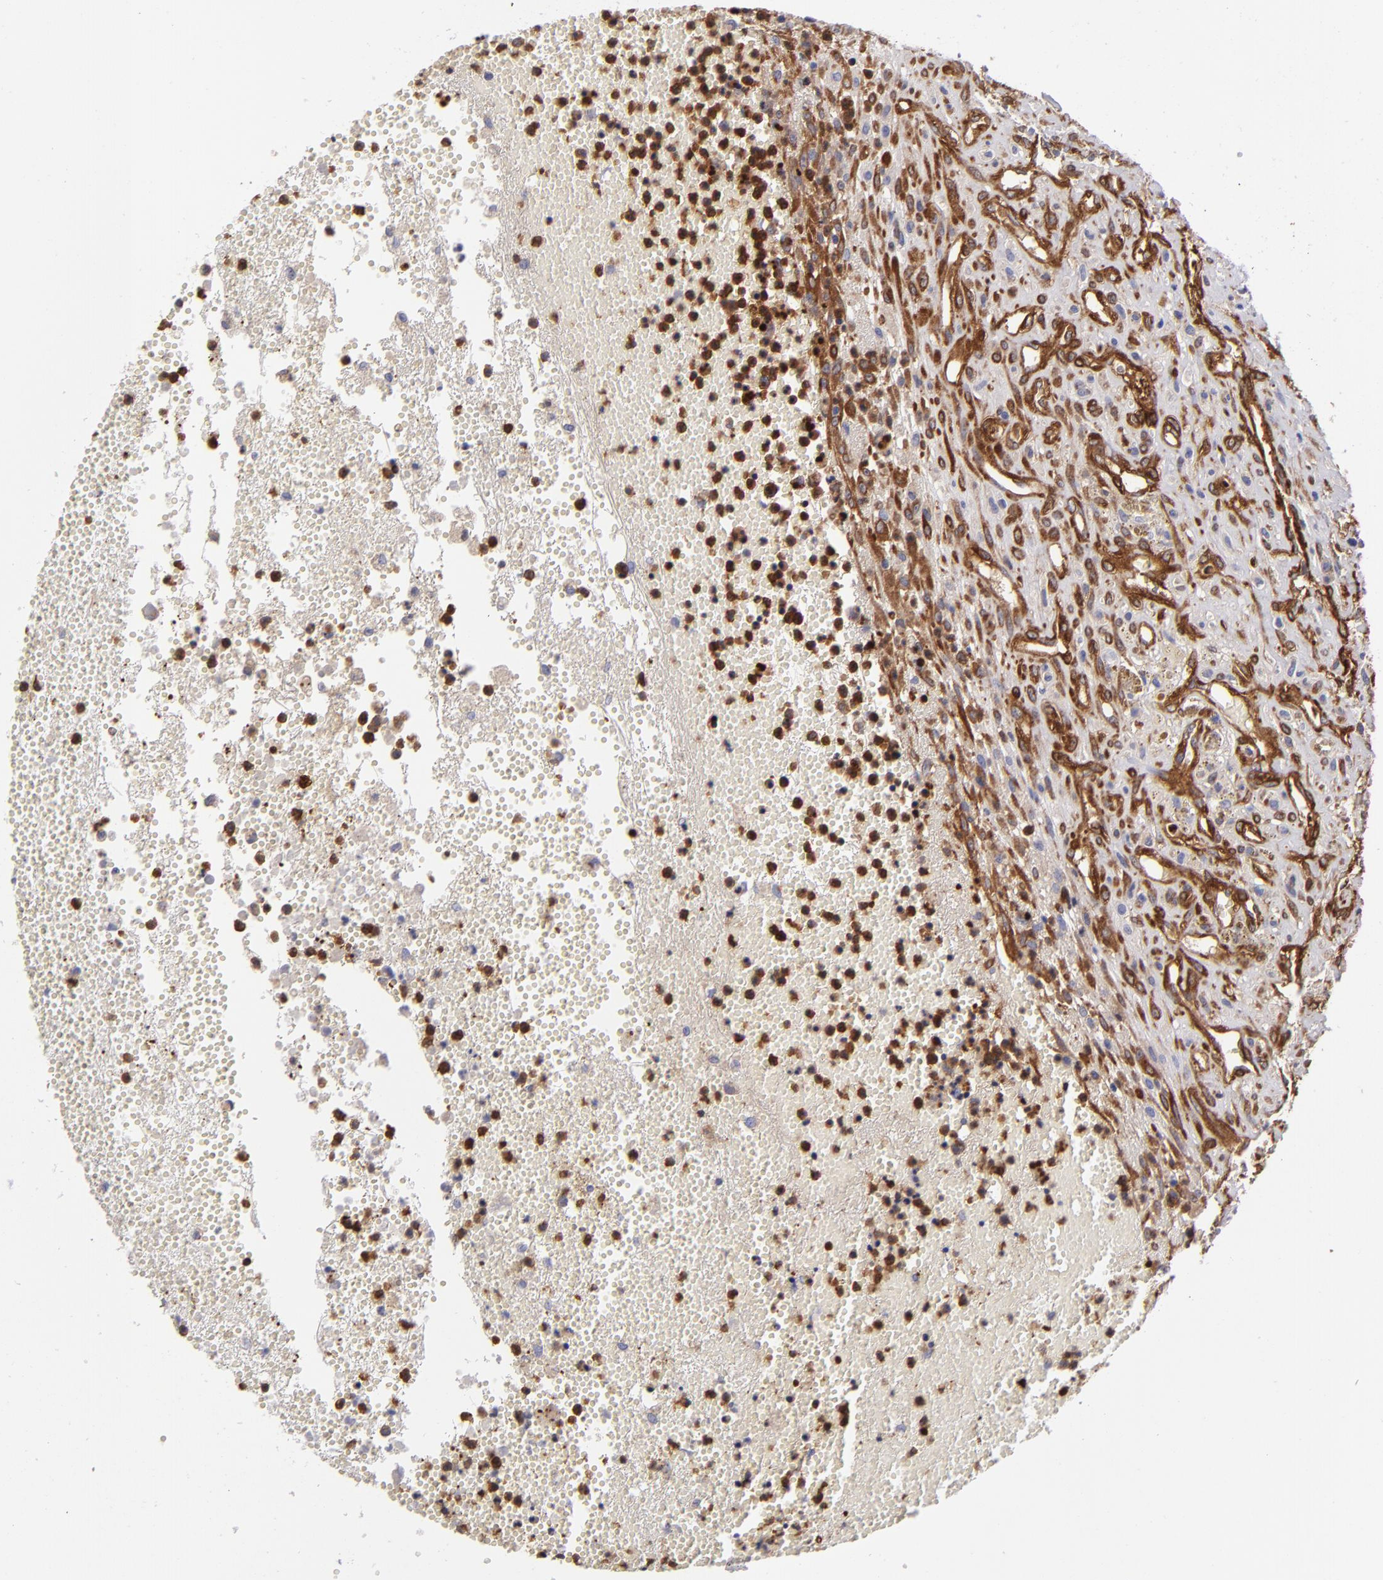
{"staining": {"intensity": "weak", "quantity": "<25%", "location": "cytoplasmic/membranous"}, "tissue": "glioma", "cell_type": "Tumor cells", "image_type": "cancer", "snomed": [{"axis": "morphology", "description": "Glioma, malignant, High grade"}, {"axis": "topography", "description": "Brain"}], "caption": "Immunohistochemical staining of human malignant glioma (high-grade) reveals no significant positivity in tumor cells. (IHC, brightfield microscopy, high magnification).", "gene": "VCL", "patient": {"sex": "male", "age": 66}}